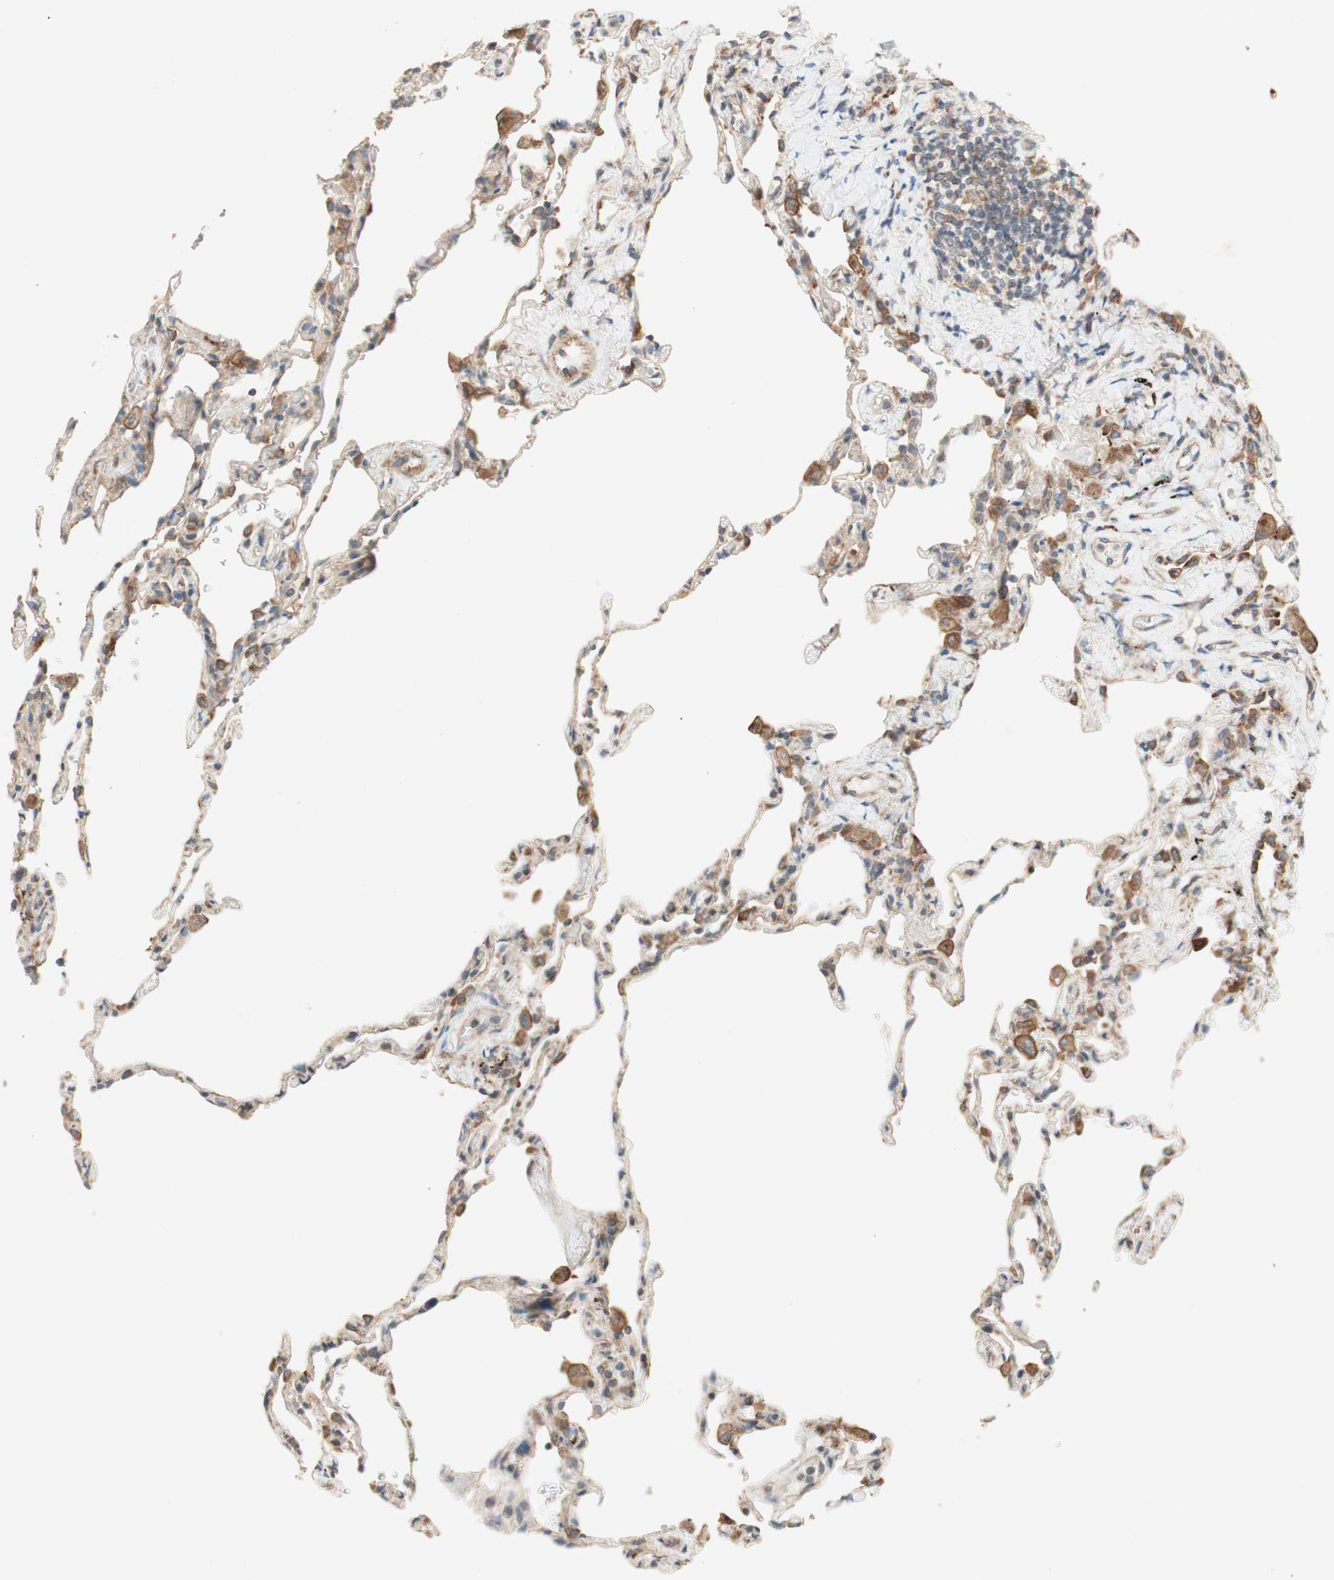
{"staining": {"intensity": "weak", "quantity": "25%-75%", "location": "cytoplasmic/membranous"}, "tissue": "lung", "cell_type": "Alveolar cells", "image_type": "normal", "snomed": [{"axis": "morphology", "description": "Normal tissue, NOS"}, {"axis": "topography", "description": "Lung"}], "caption": "IHC (DAB (3,3'-diaminobenzidine)) staining of unremarkable human lung reveals weak cytoplasmic/membranous protein expression in approximately 25%-75% of alveolar cells. The staining is performed using DAB (3,3'-diaminobenzidine) brown chromogen to label protein expression. The nuclei are counter-stained blue using hematoxylin.", "gene": "SOCS2", "patient": {"sex": "male", "age": 59}}